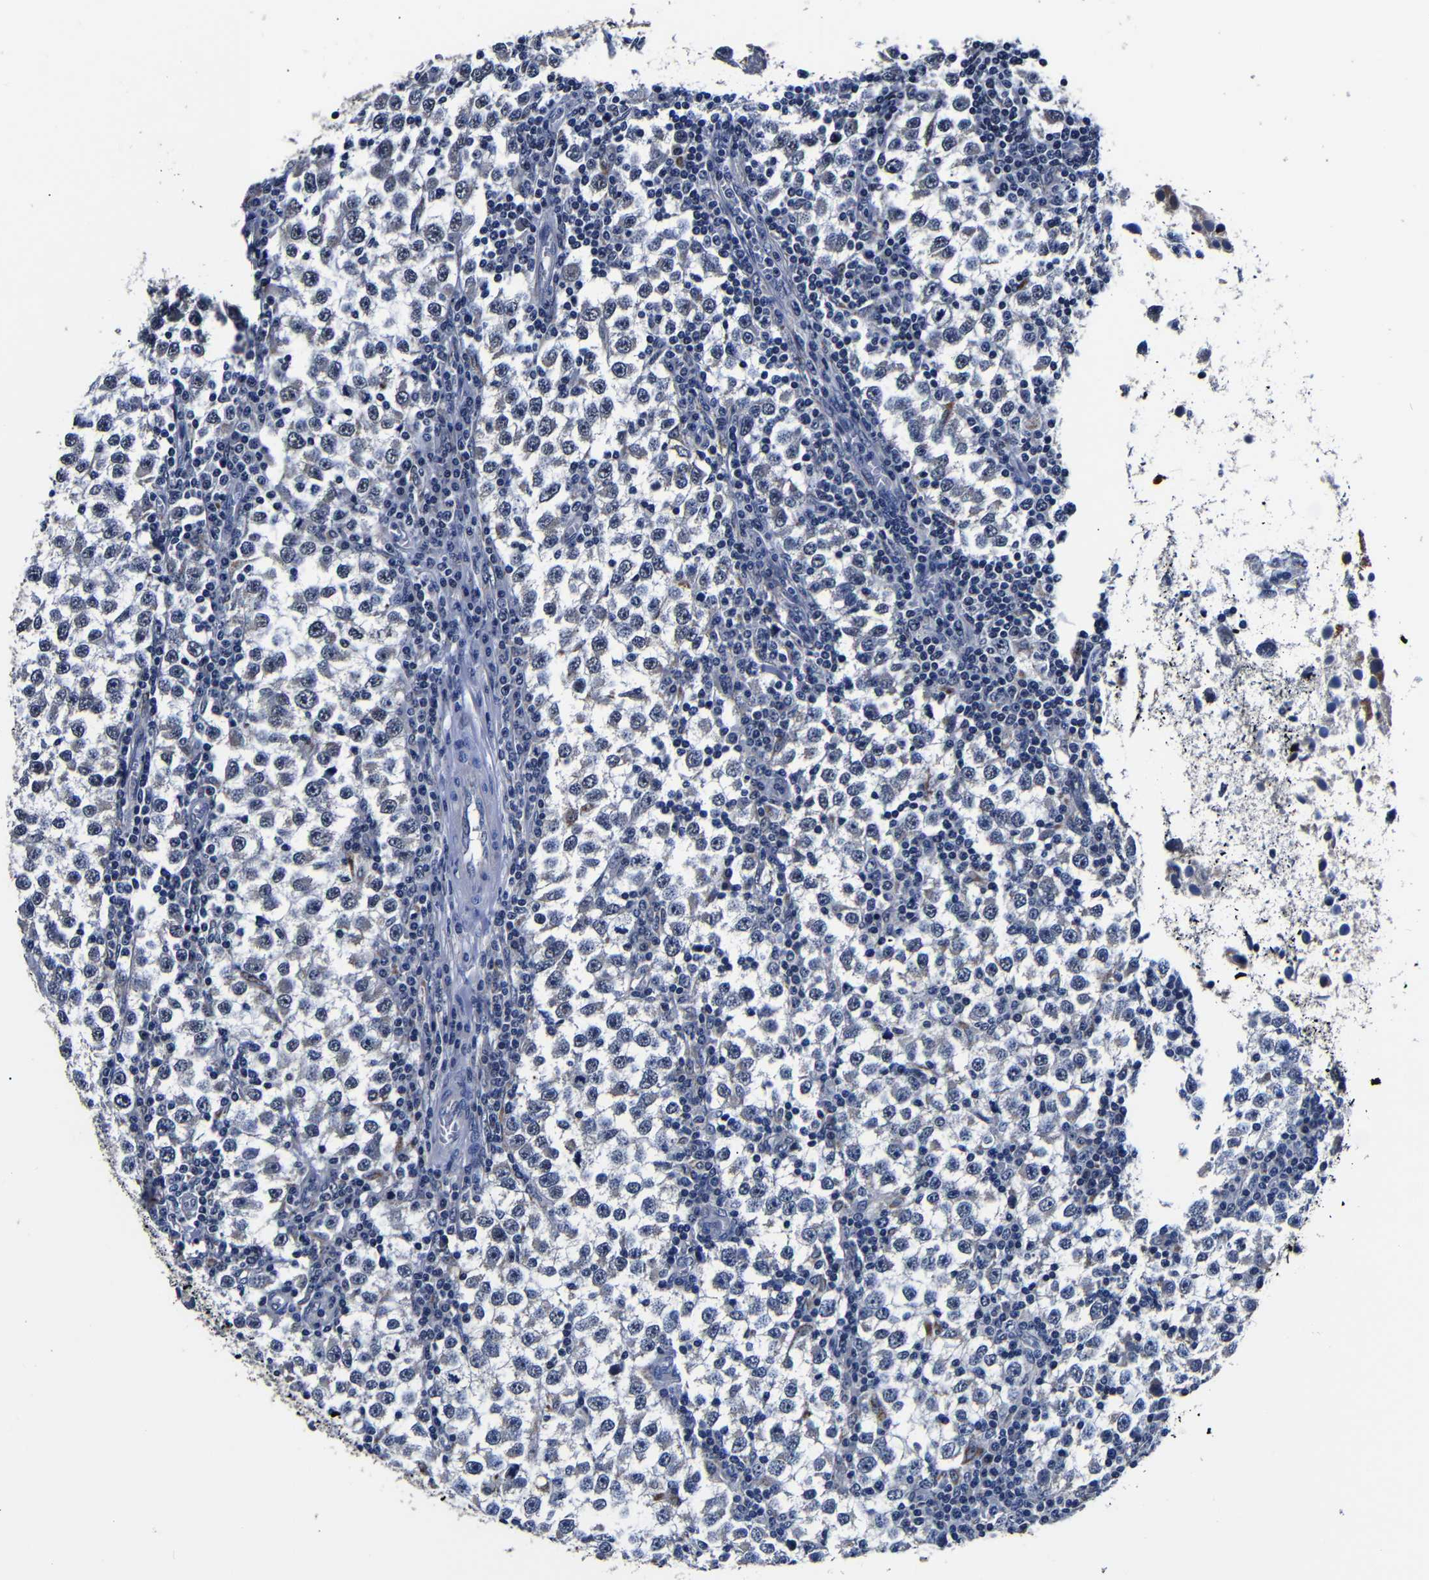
{"staining": {"intensity": "negative", "quantity": "none", "location": "none"}, "tissue": "testis cancer", "cell_type": "Tumor cells", "image_type": "cancer", "snomed": [{"axis": "morphology", "description": "Seminoma, NOS"}, {"axis": "topography", "description": "Testis"}], "caption": "A high-resolution photomicrograph shows IHC staining of testis cancer (seminoma), which reveals no significant positivity in tumor cells.", "gene": "DEPP1", "patient": {"sex": "male", "age": 65}}